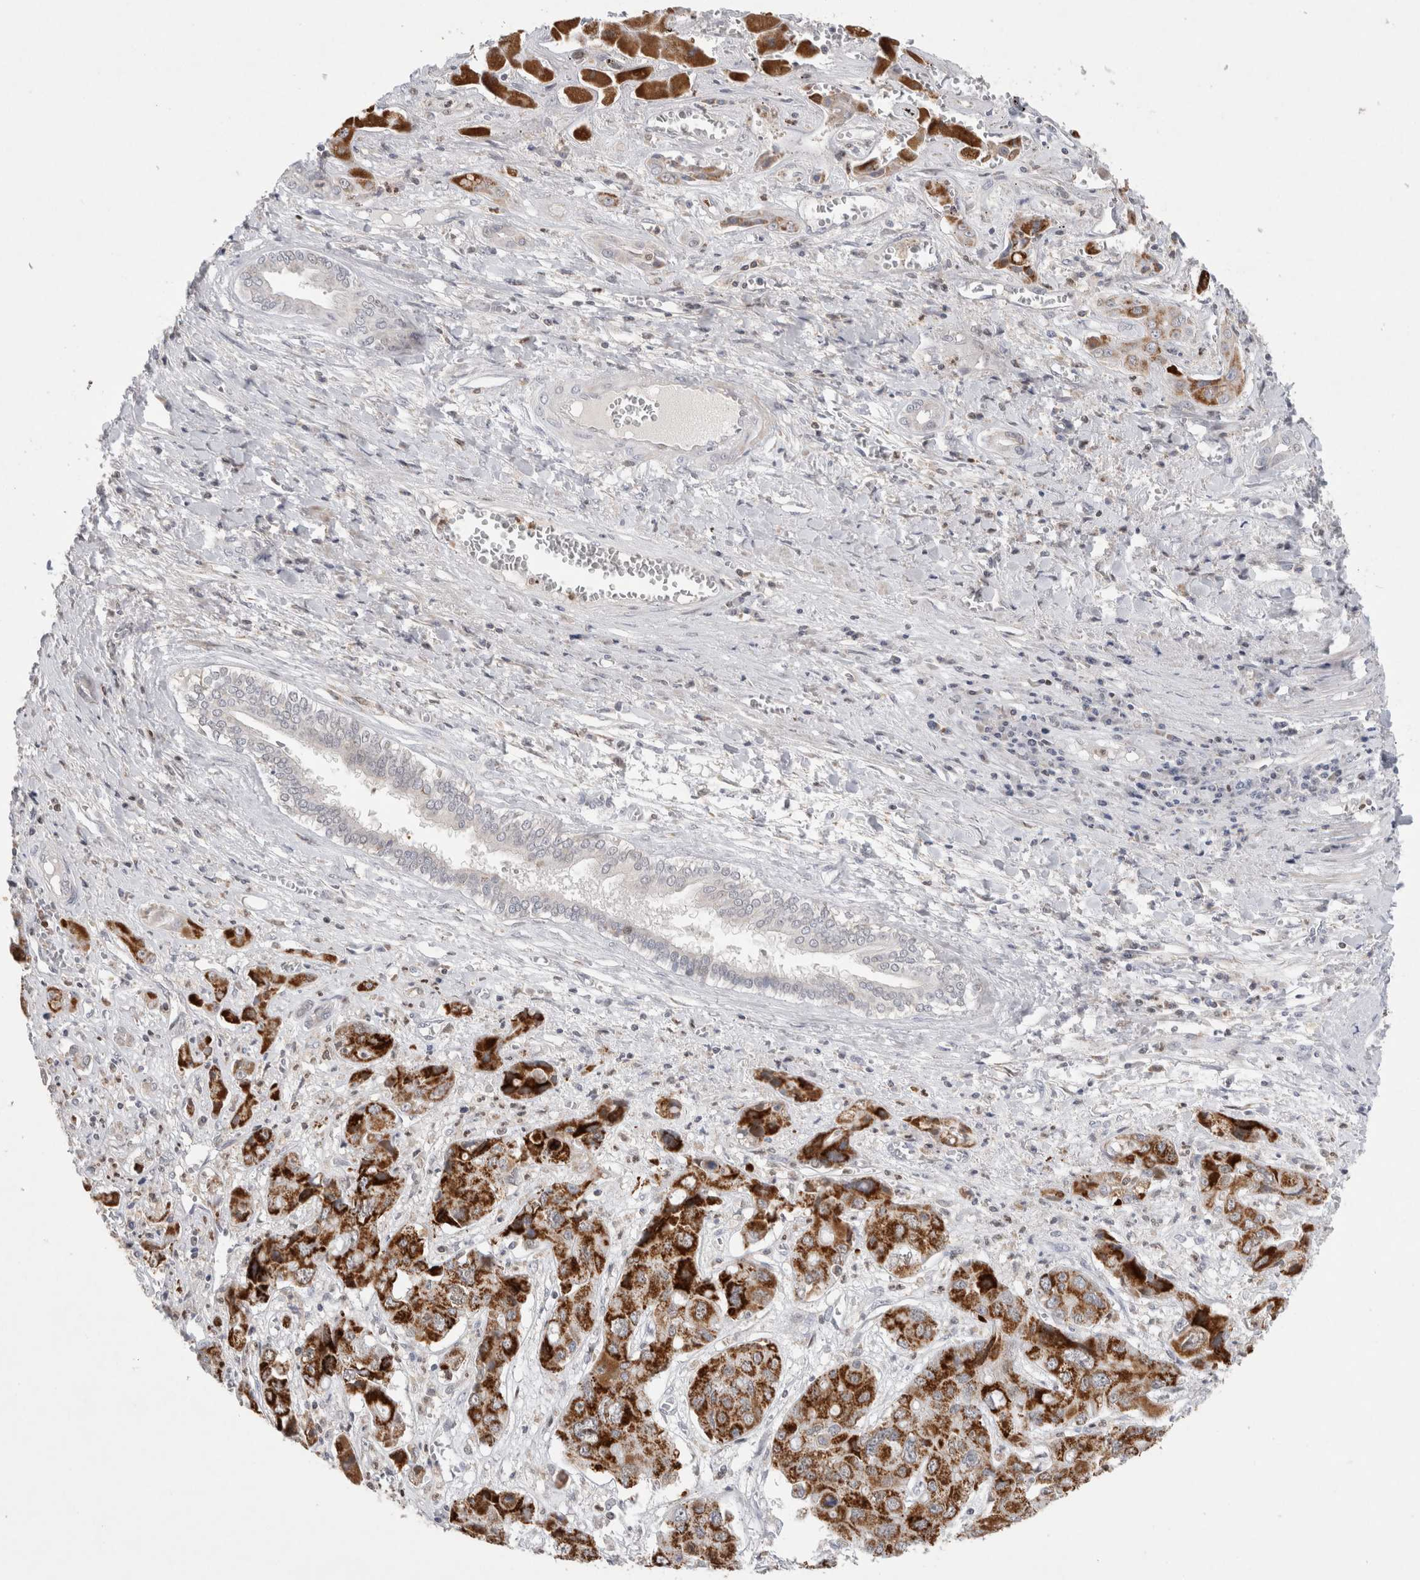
{"staining": {"intensity": "strong", "quantity": ">75%", "location": "cytoplasmic/membranous"}, "tissue": "liver cancer", "cell_type": "Tumor cells", "image_type": "cancer", "snomed": [{"axis": "morphology", "description": "Cholangiocarcinoma"}, {"axis": "topography", "description": "Liver"}], "caption": "Strong cytoplasmic/membranous protein staining is present in about >75% of tumor cells in liver cancer (cholangiocarcinoma).", "gene": "AGMAT", "patient": {"sex": "male", "age": 67}}